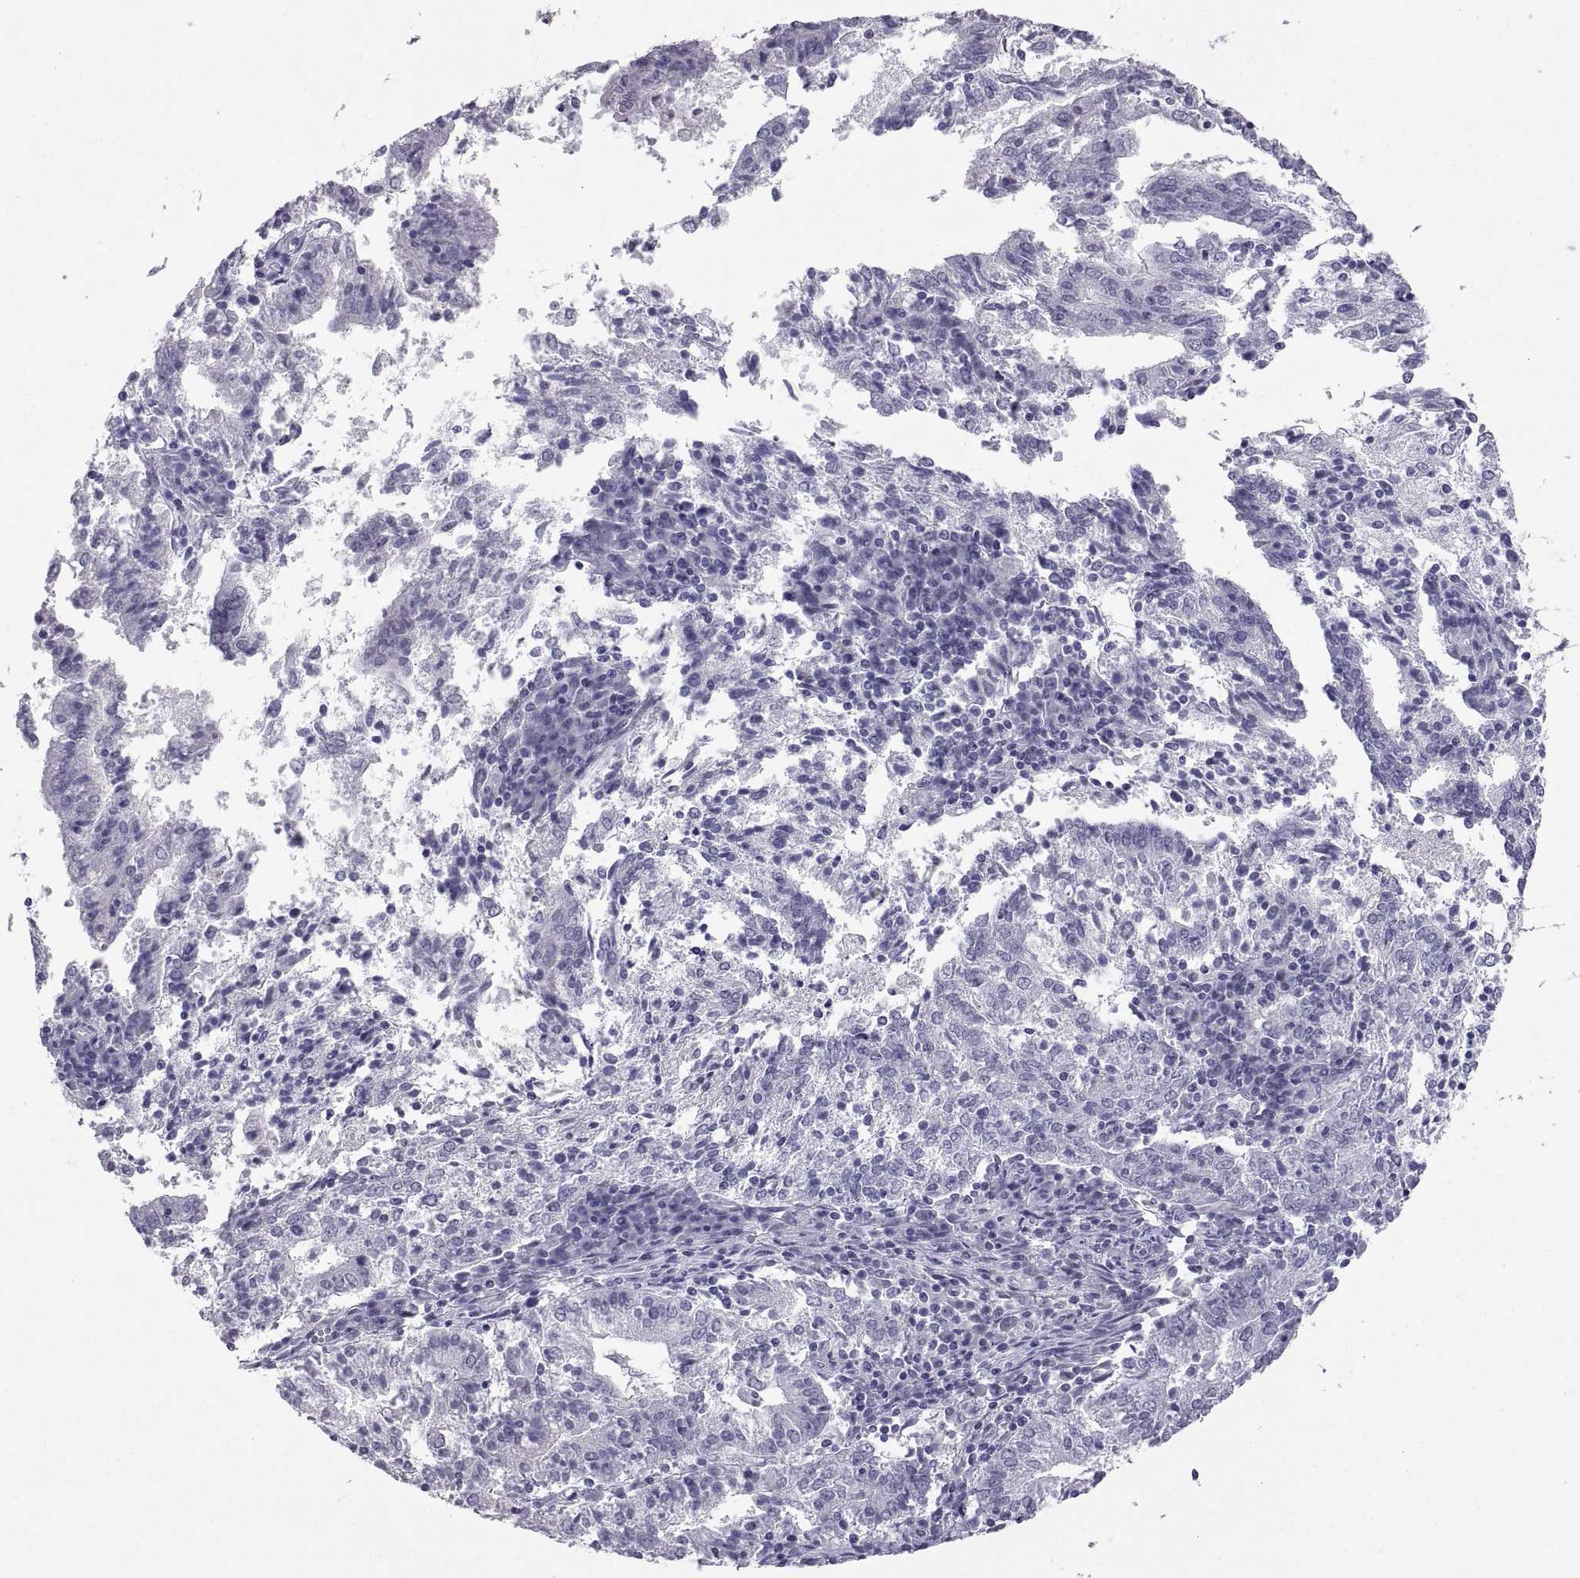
{"staining": {"intensity": "negative", "quantity": "none", "location": "none"}, "tissue": "endometrial cancer", "cell_type": "Tumor cells", "image_type": "cancer", "snomed": [{"axis": "morphology", "description": "Adenocarcinoma, NOS"}, {"axis": "topography", "description": "Endometrium"}], "caption": "Immunohistochemical staining of endometrial cancer exhibits no significant expression in tumor cells.", "gene": "KRT77", "patient": {"sex": "female", "age": 82}}